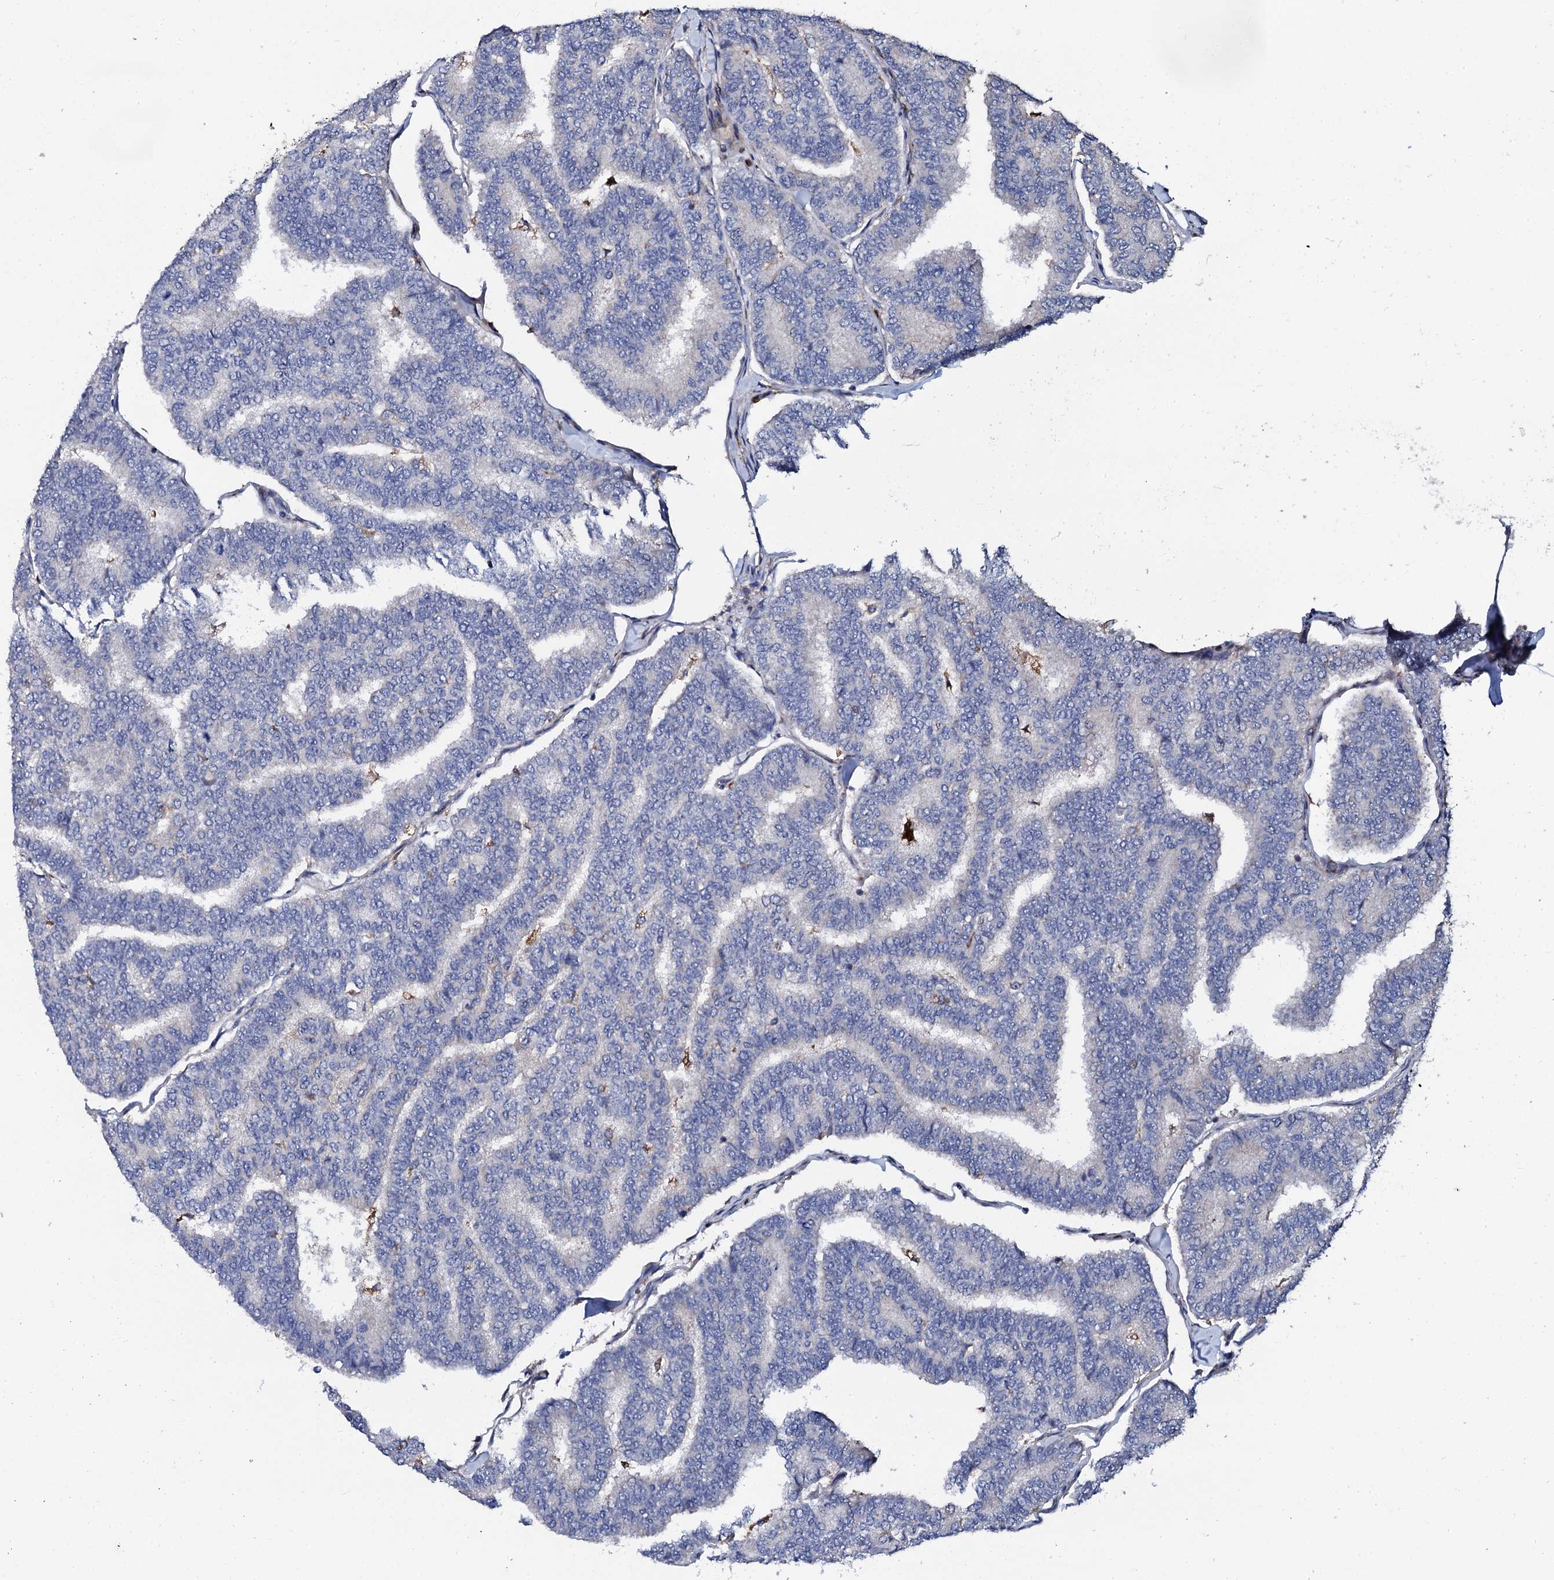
{"staining": {"intensity": "negative", "quantity": "none", "location": "none"}, "tissue": "thyroid cancer", "cell_type": "Tumor cells", "image_type": "cancer", "snomed": [{"axis": "morphology", "description": "Papillary adenocarcinoma, NOS"}, {"axis": "topography", "description": "Thyroid gland"}], "caption": "Immunohistochemical staining of human papillary adenocarcinoma (thyroid) displays no significant positivity in tumor cells. Brightfield microscopy of immunohistochemistry stained with DAB (3,3'-diaminobenzidine) (brown) and hematoxylin (blue), captured at high magnification.", "gene": "TCIRG1", "patient": {"sex": "female", "age": 35}}